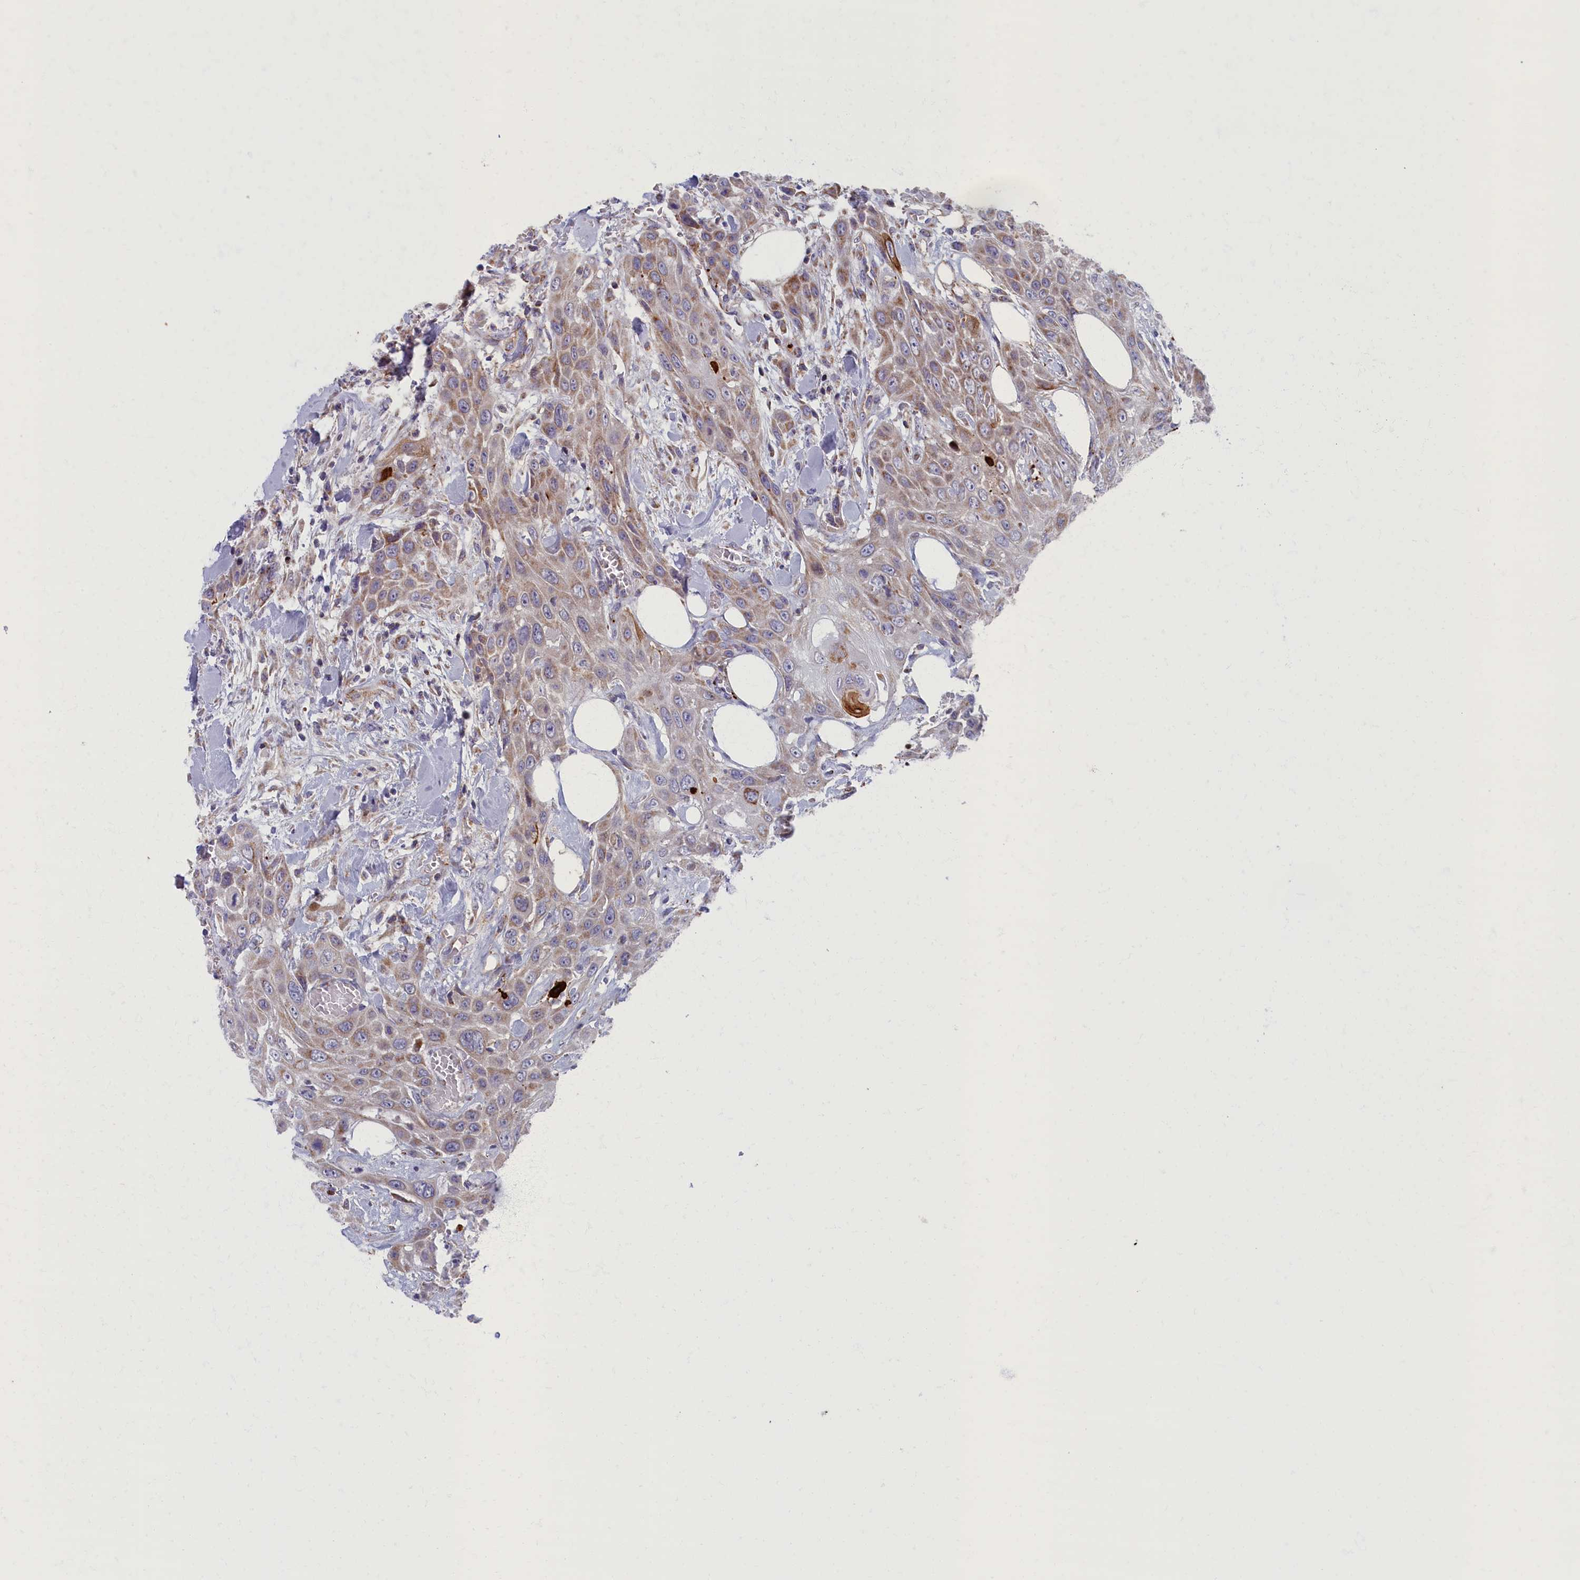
{"staining": {"intensity": "moderate", "quantity": ">75%", "location": "cytoplasmic/membranous"}, "tissue": "head and neck cancer", "cell_type": "Tumor cells", "image_type": "cancer", "snomed": [{"axis": "morphology", "description": "Squamous cell carcinoma, NOS"}, {"axis": "topography", "description": "Head-Neck"}], "caption": "Protein expression analysis of human head and neck cancer reveals moderate cytoplasmic/membranous staining in approximately >75% of tumor cells. (IHC, brightfield microscopy, high magnification).", "gene": "MRPS25", "patient": {"sex": "male", "age": 81}}